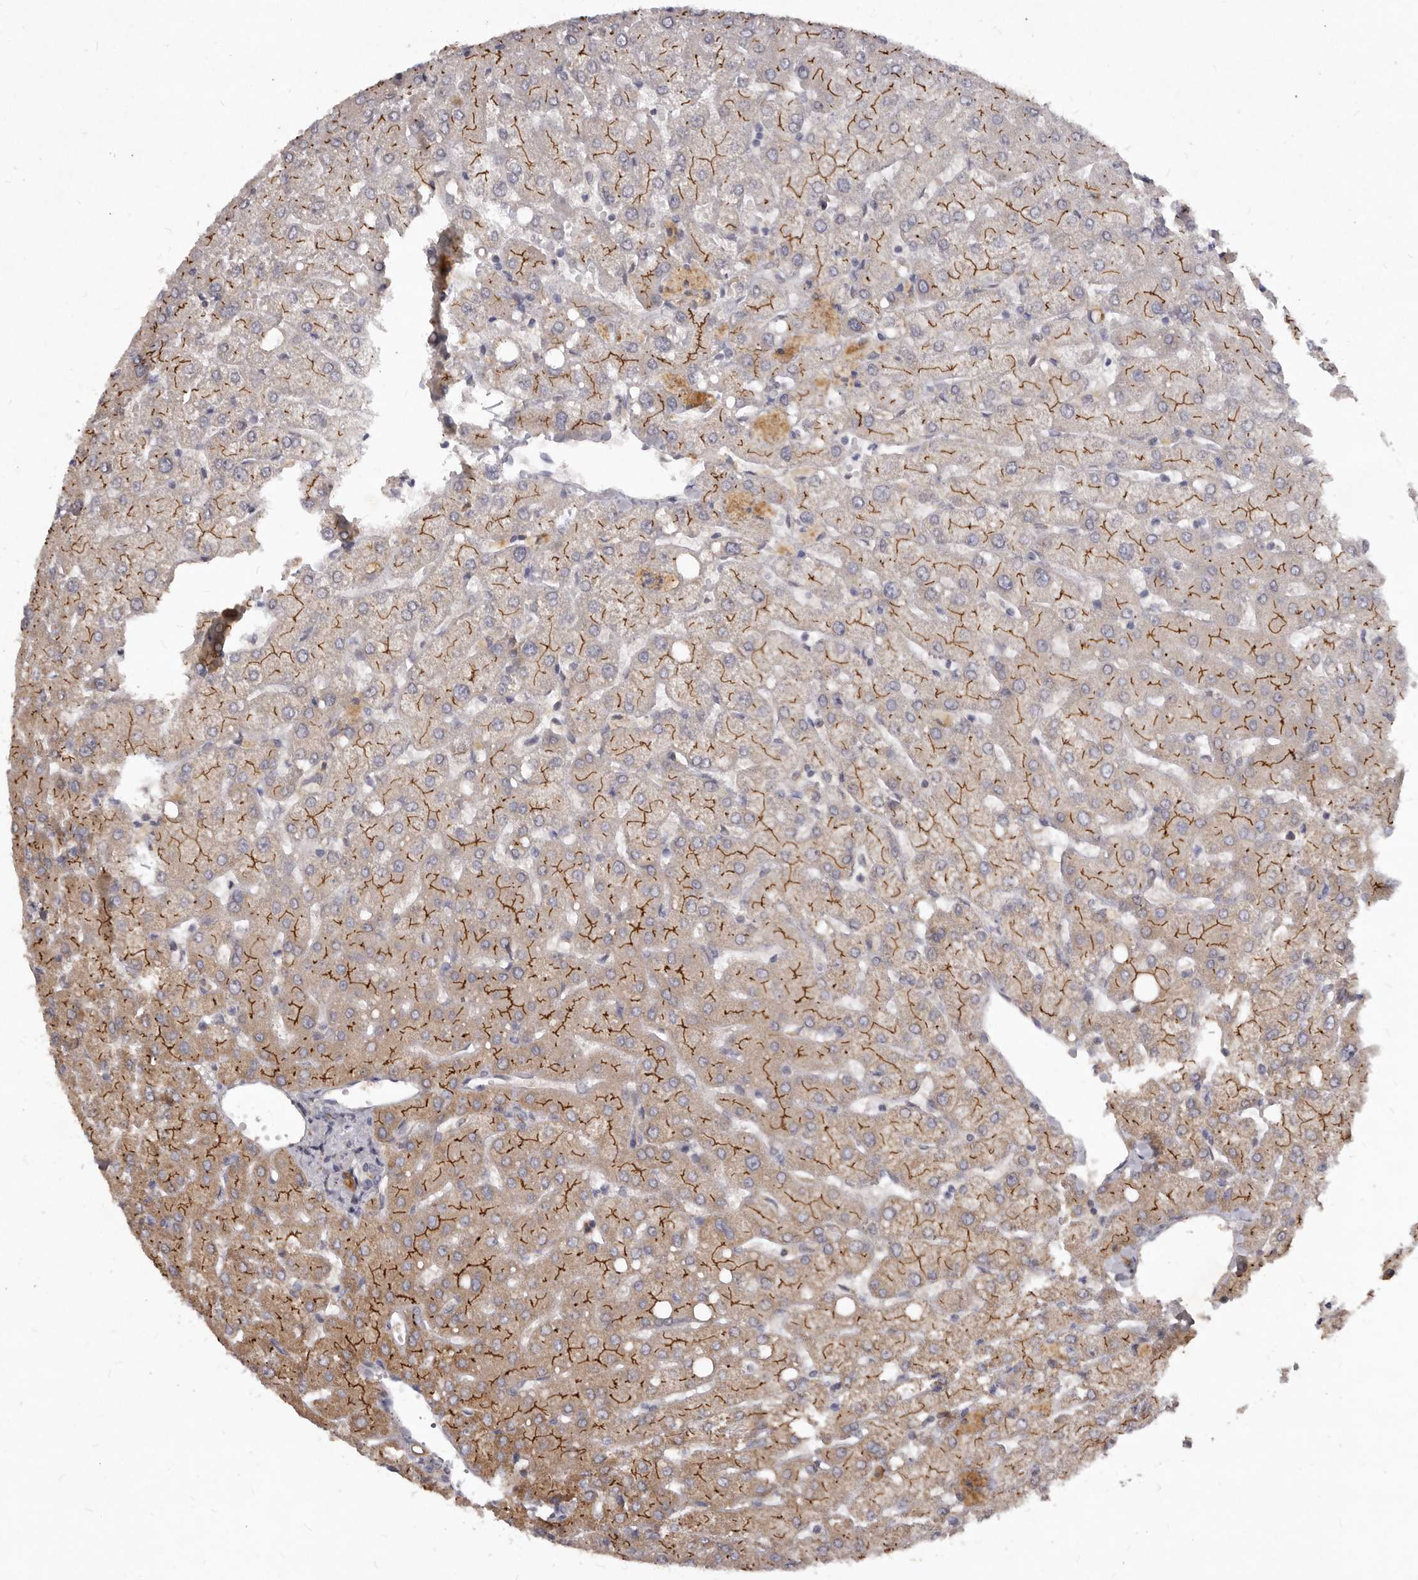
{"staining": {"intensity": "negative", "quantity": "none", "location": "none"}, "tissue": "liver", "cell_type": "Cholangiocytes", "image_type": "normal", "snomed": [{"axis": "morphology", "description": "Normal tissue, NOS"}, {"axis": "topography", "description": "Liver"}], "caption": "This is an IHC photomicrograph of normal liver. There is no staining in cholangiocytes.", "gene": "GPRC5C", "patient": {"sex": "female", "age": 54}}